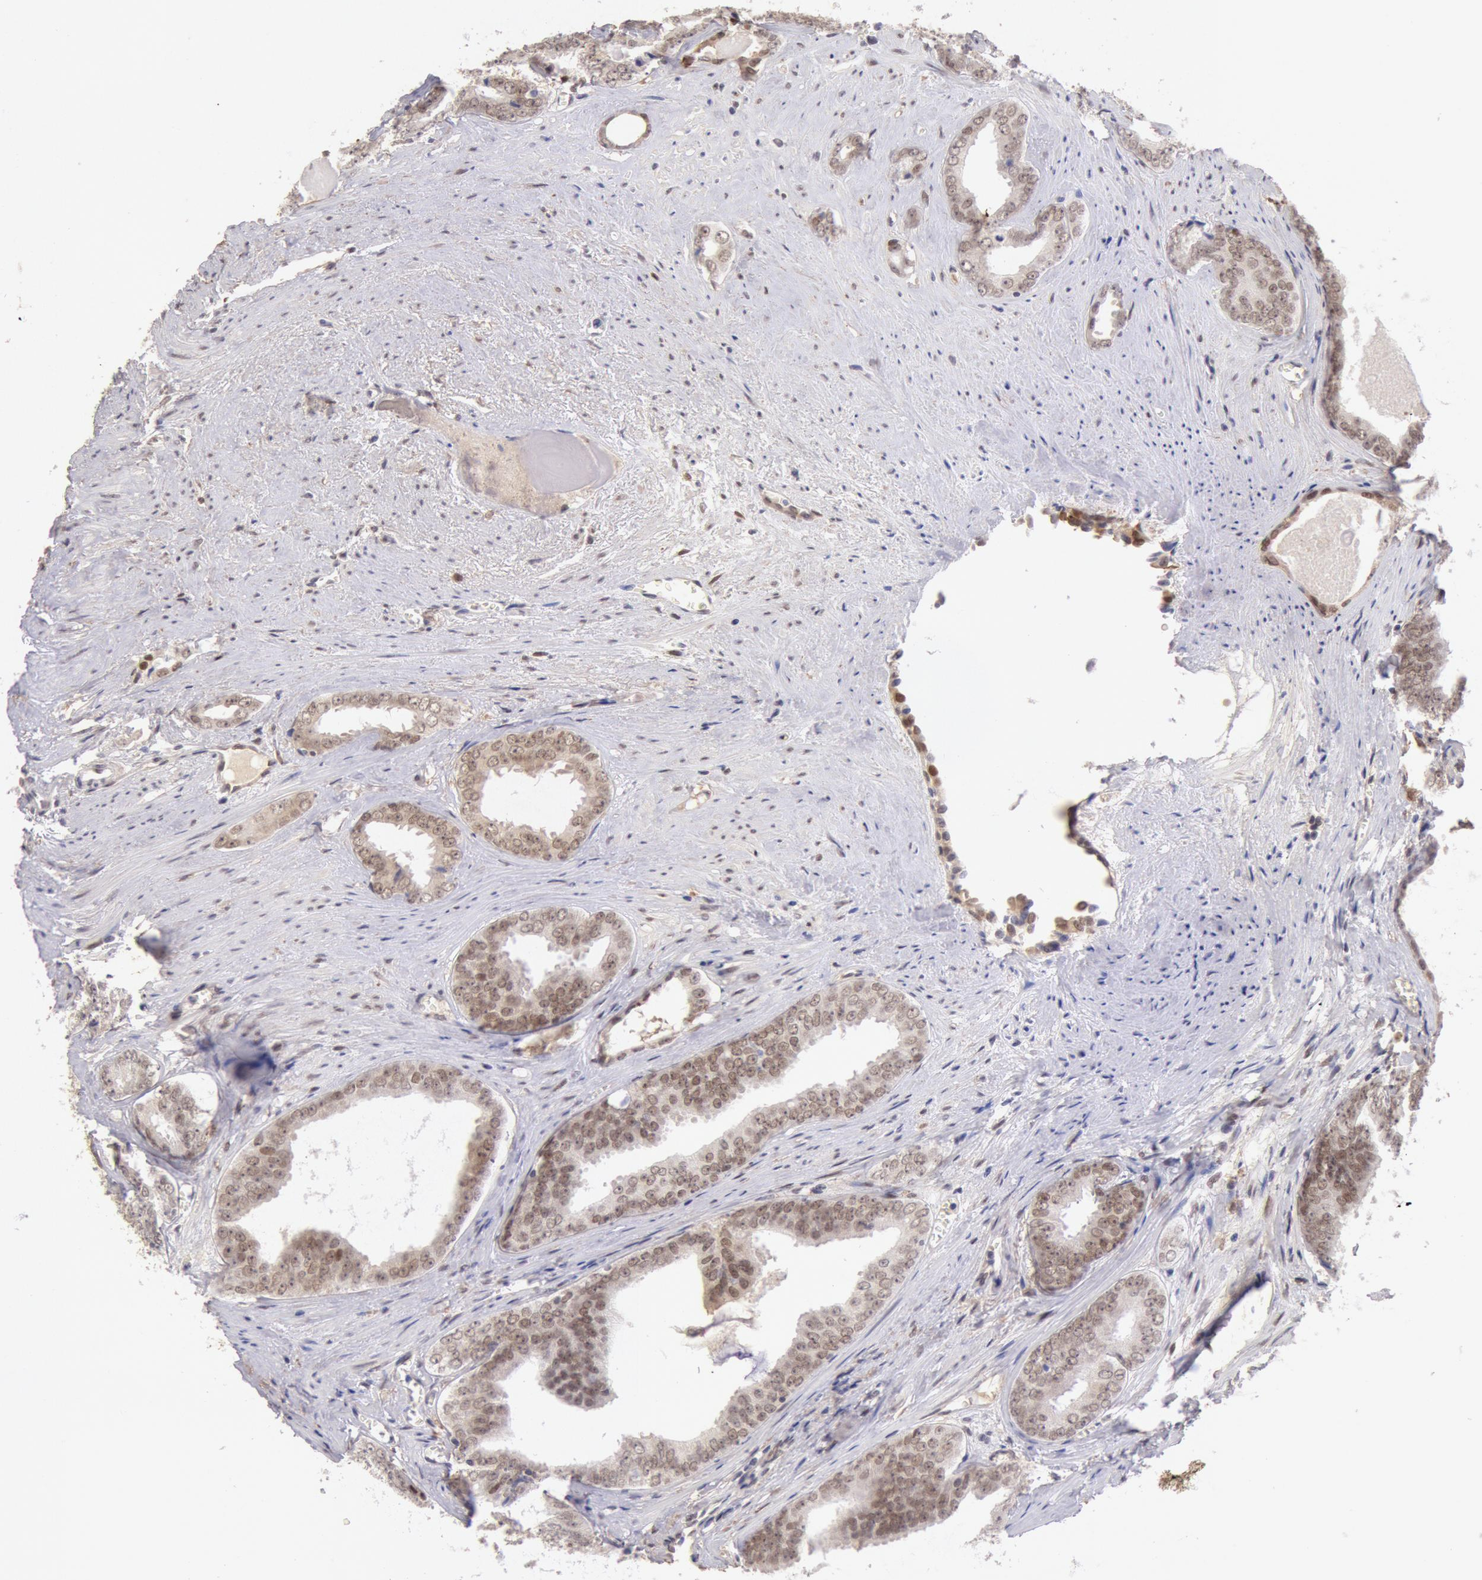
{"staining": {"intensity": "moderate", "quantity": ">75%", "location": "cytoplasmic/membranous,nuclear"}, "tissue": "prostate cancer", "cell_type": "Tumor cells", "image_type": "cancer", "snomed": [{"axis": "morphology", "description": "Adenocarcinoma, Medium grade"}, {"axis": "topography", "description": "Prostate"}], "caption": "IHC of human prostate adenocarcinoma (medium-grade) shows medium levels of moderate cytoplasmic/membranous and nuclear expression in about >75% of tumor cells.", "gene": "CDKN2B", "patient": {"sex": "male", "age": 79}}